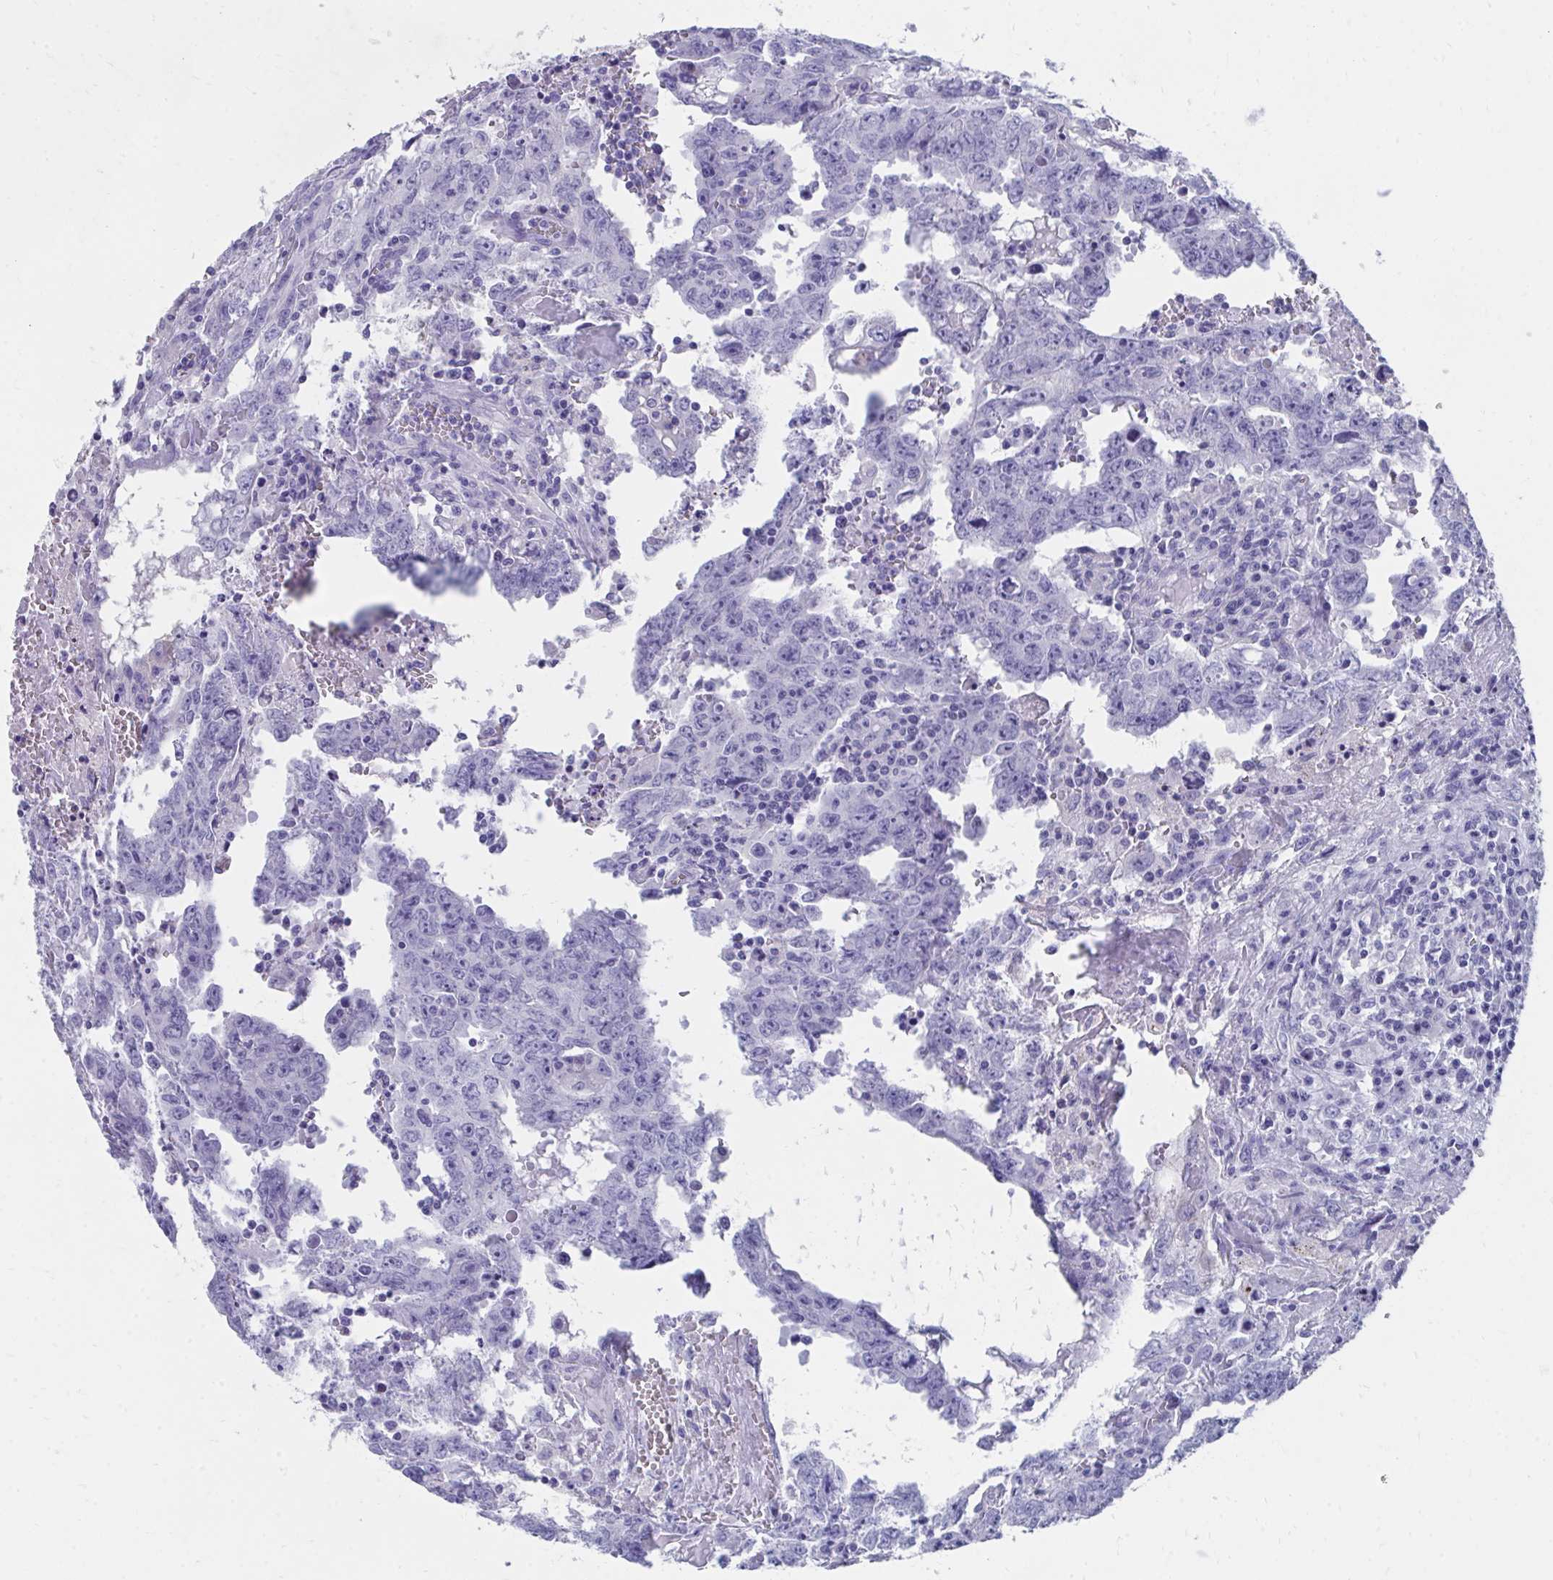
{"staining": {"intensity": "negative", "quantity": "none", "location": "none"}, "tissue": "testis cancer", "cell_type": "Tumor cells", "image_type": "cancer", "snomed": [{"axis": "morphology", "description": "Carcinoma, Embryonal, NOS"}, {"axis": "topography", "description": "Testis"}], "caption": "Testis cancer (embryonal carcinoma) was stained to show a protein in brown. There is no significant positivity in tumor cells. (DAB (3,3'-diaminobenzidine) immunohistochemistry (IHC) visualized using brightfield microscopy, high magnification).", "gene": "HGD", "patient": {"sex": "male", "age": 22}}